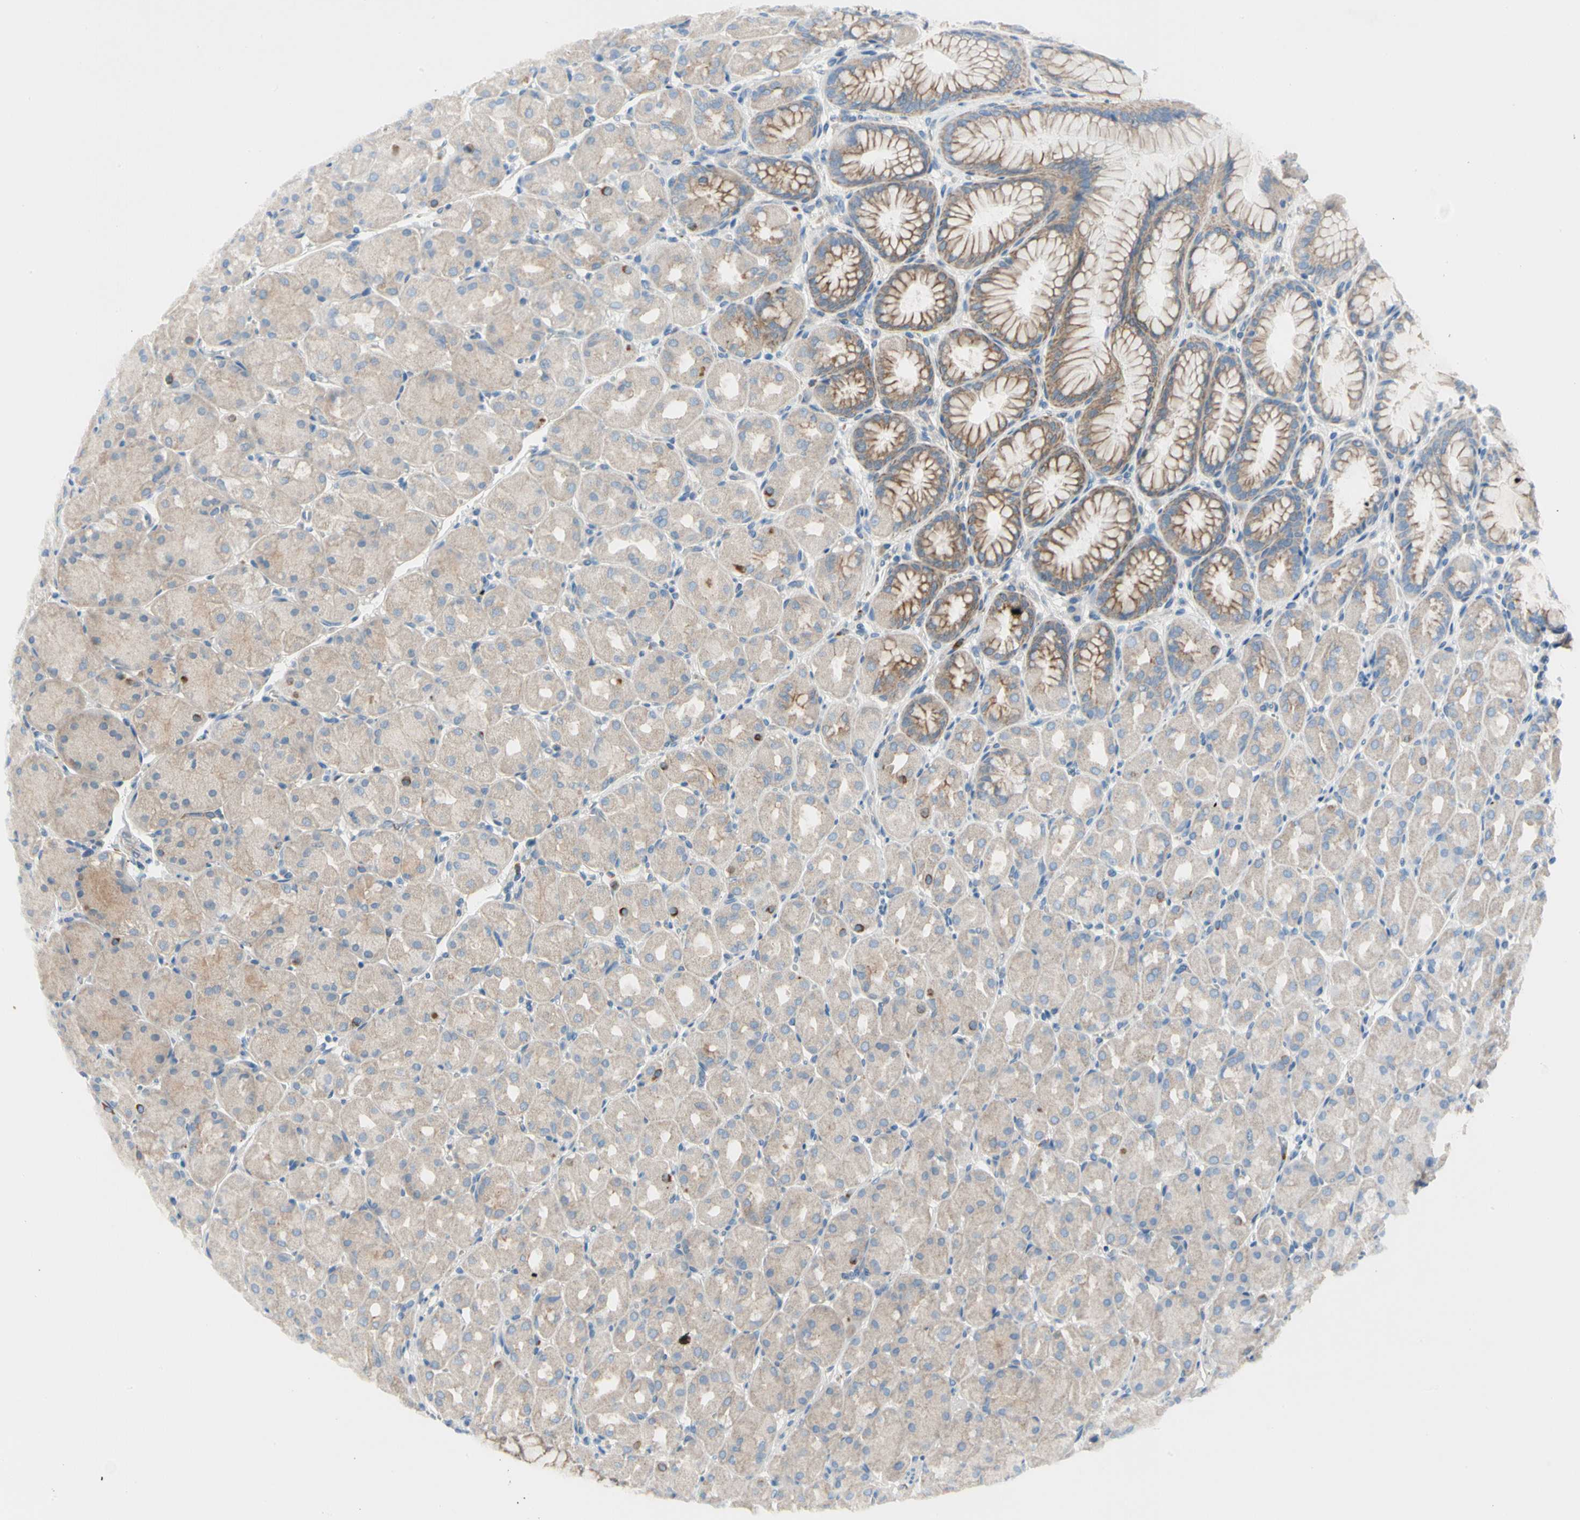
{"staining": {"intensity": "moderate", "quantity": ">75%", "location": "cytoplasmic/membranous"}, "tissue": "stomach", "cell_type": "Glandular cells", "image_type": "normal", "snomed": [{"axis": "morphology", "description": "Normal tissue, NOS"}, {"axis": "topography", "description": "Stomach, upper"}], "caption": "This photomicrograph shows benign stomach stained with immunohistochemistry (IHC) to label a protein in brown. The cytoplasmic/membranous of glandular cells show moderate positivity for the protein. Nuclei are counter-stained blue.", "gene": "HJURP", "patient": {"sex": "female", "age": 56}}